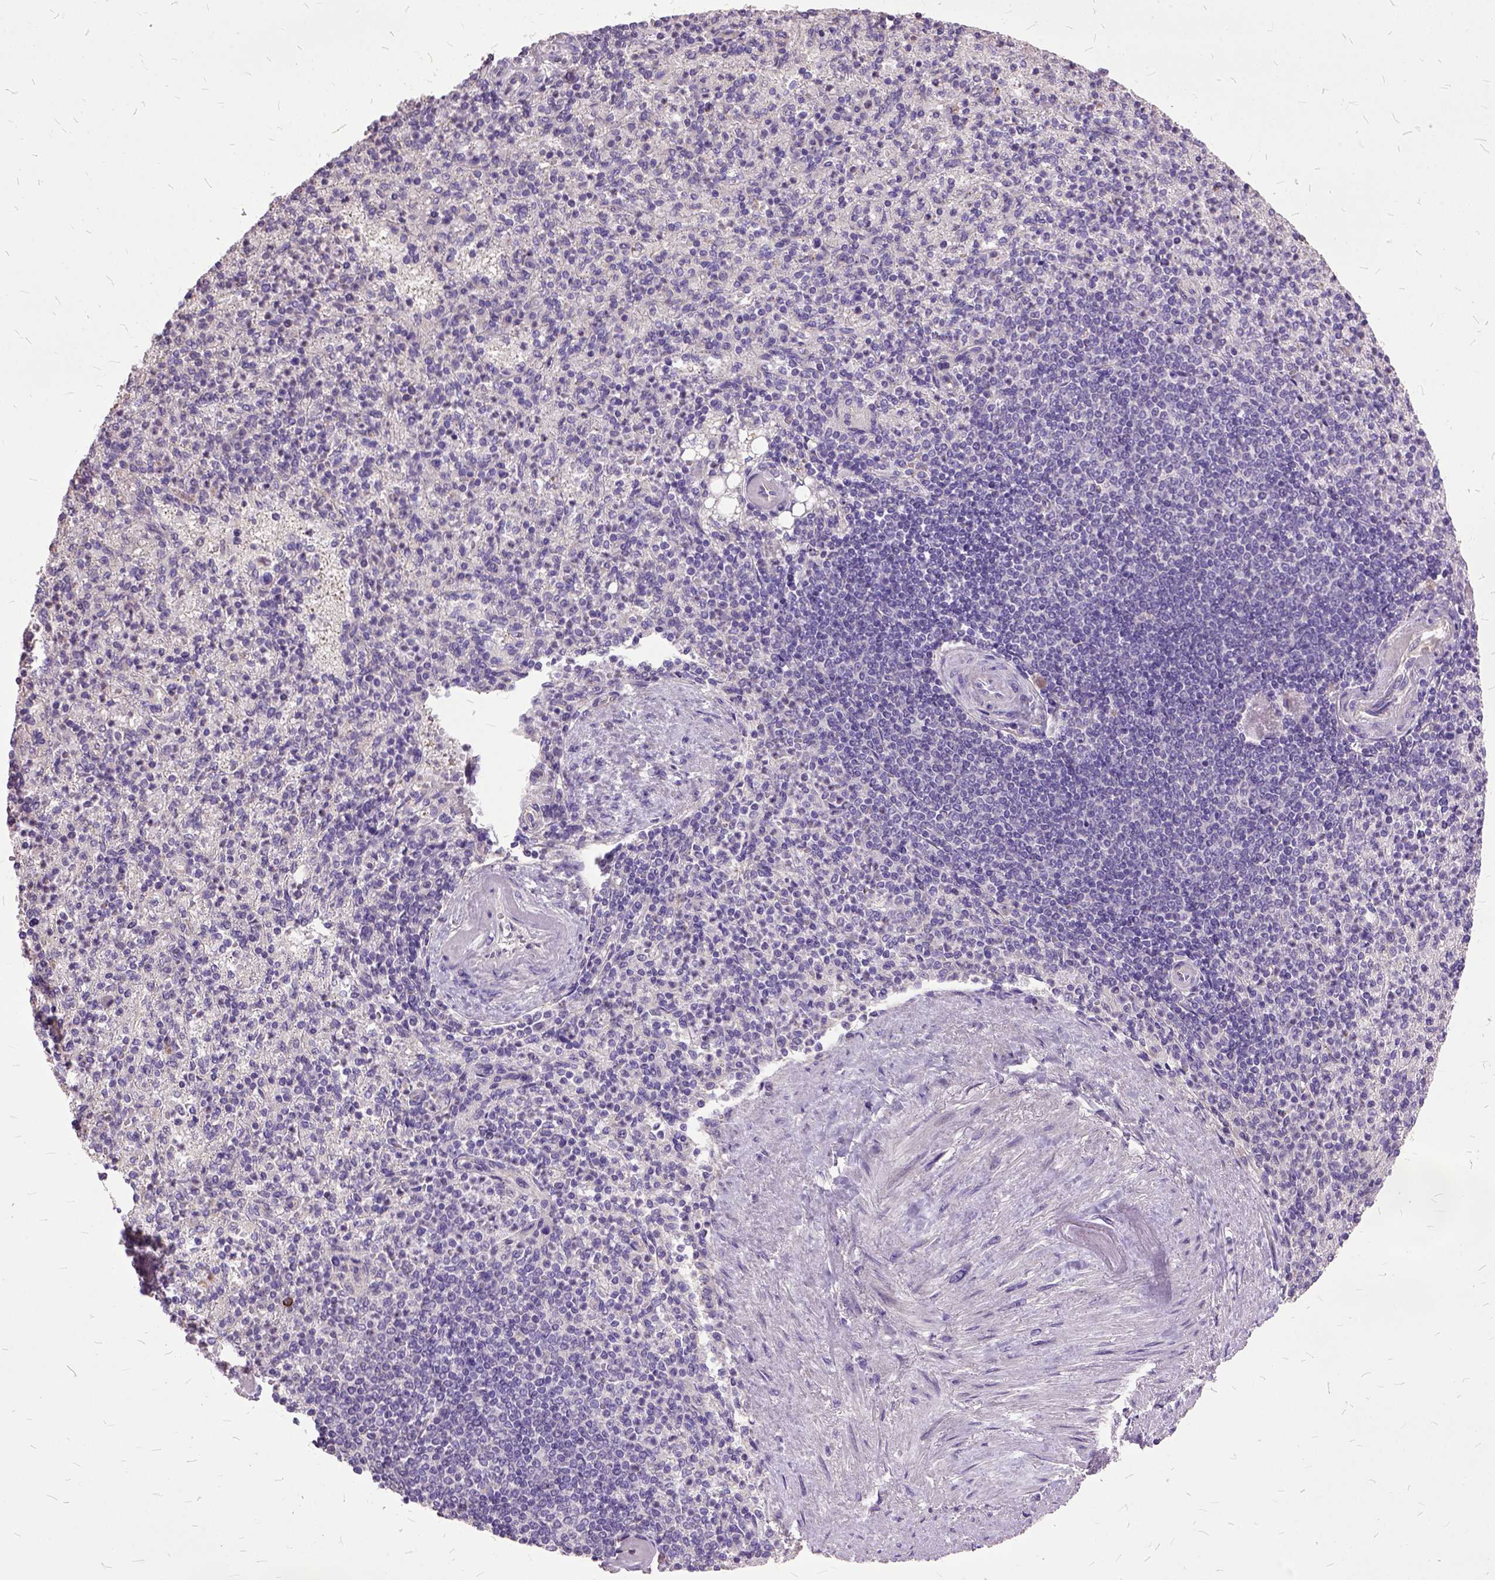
{"staining": {"intensity": "negative", "quantity": "none", "location": "none"}, "tissue": "spleen", "cell_type": "Cells in red pulp", "image_type": "normal", "snomed": [{"axis": "morphology", "description": "Normal tissue, NOS"}, {"axis": "topography", "description": "Spleen"}], "caption": "Protein analysis of unremarkable spleen displays no significant expression in cells in red pulp.", "gene": "AREG", "patient": {"sex": "female", "age": 74}}